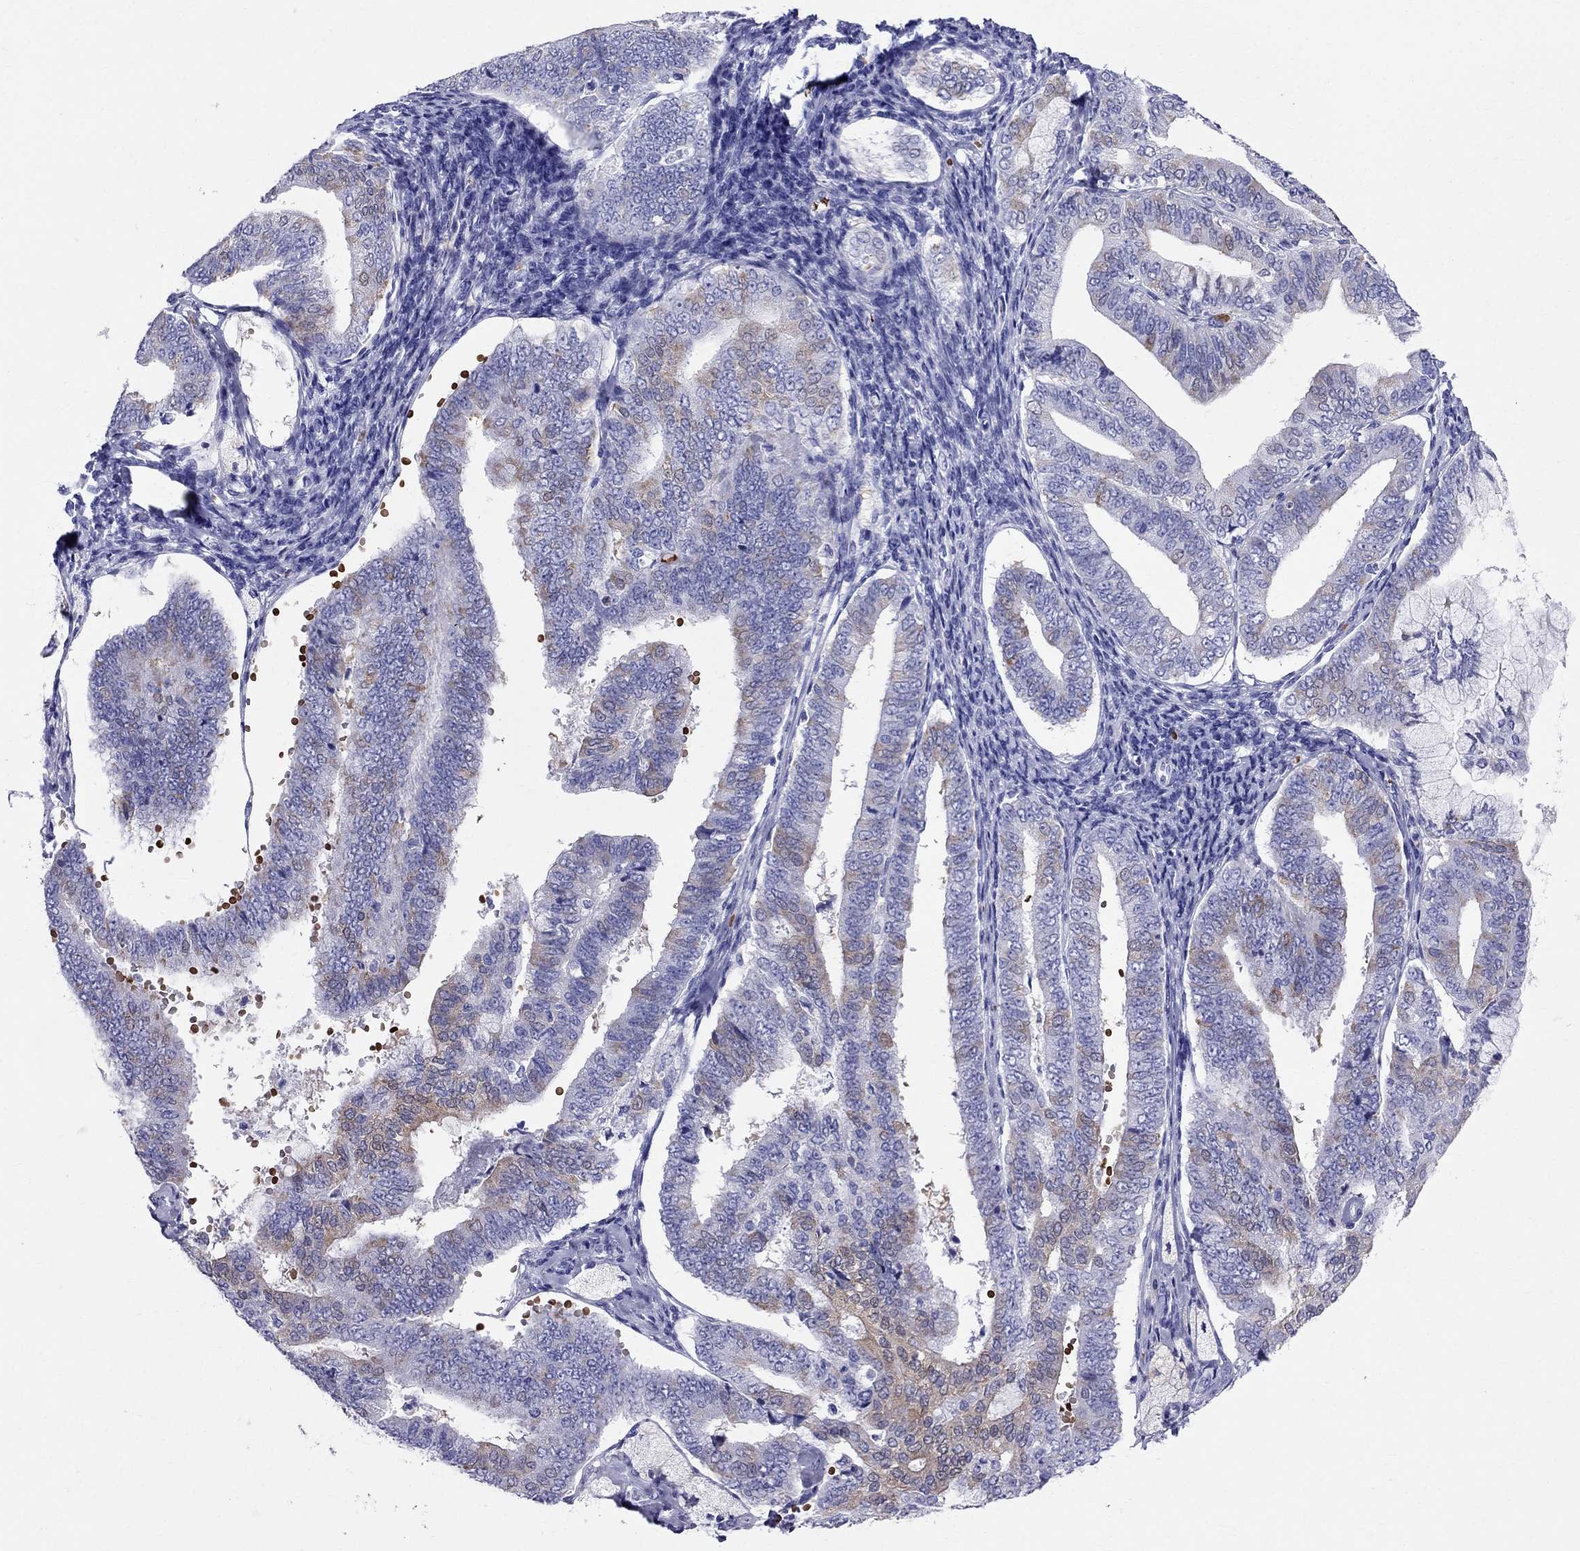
{"staining": {"intensity": "moderate", "quantity": "<25%", "location": "cytoplasmic/membranous"}, "tissue": "endometrial cancer", "cell_type": "Tumor cells", "image_type": "cancer", "snomed": [{"axis": "morphology", "description": "Adenocarcinoma, NOS"}, {"axis": "topography", "description": "Endometrium"}], "caption": "Immunohistochemical staining of human adenocarcinoma (endometrial) exhibits moderate cytoplasmic/membranous protein staining in approximately <25% of tumor cells. Using DAB (3,3'-diaminobenzidine) (brown) and hematoxylin (blue) stains, captured at high magnification using brightfield microscopy.", "gene": "DNAAF6", "patient": {"sex": "female", "age": 63}}